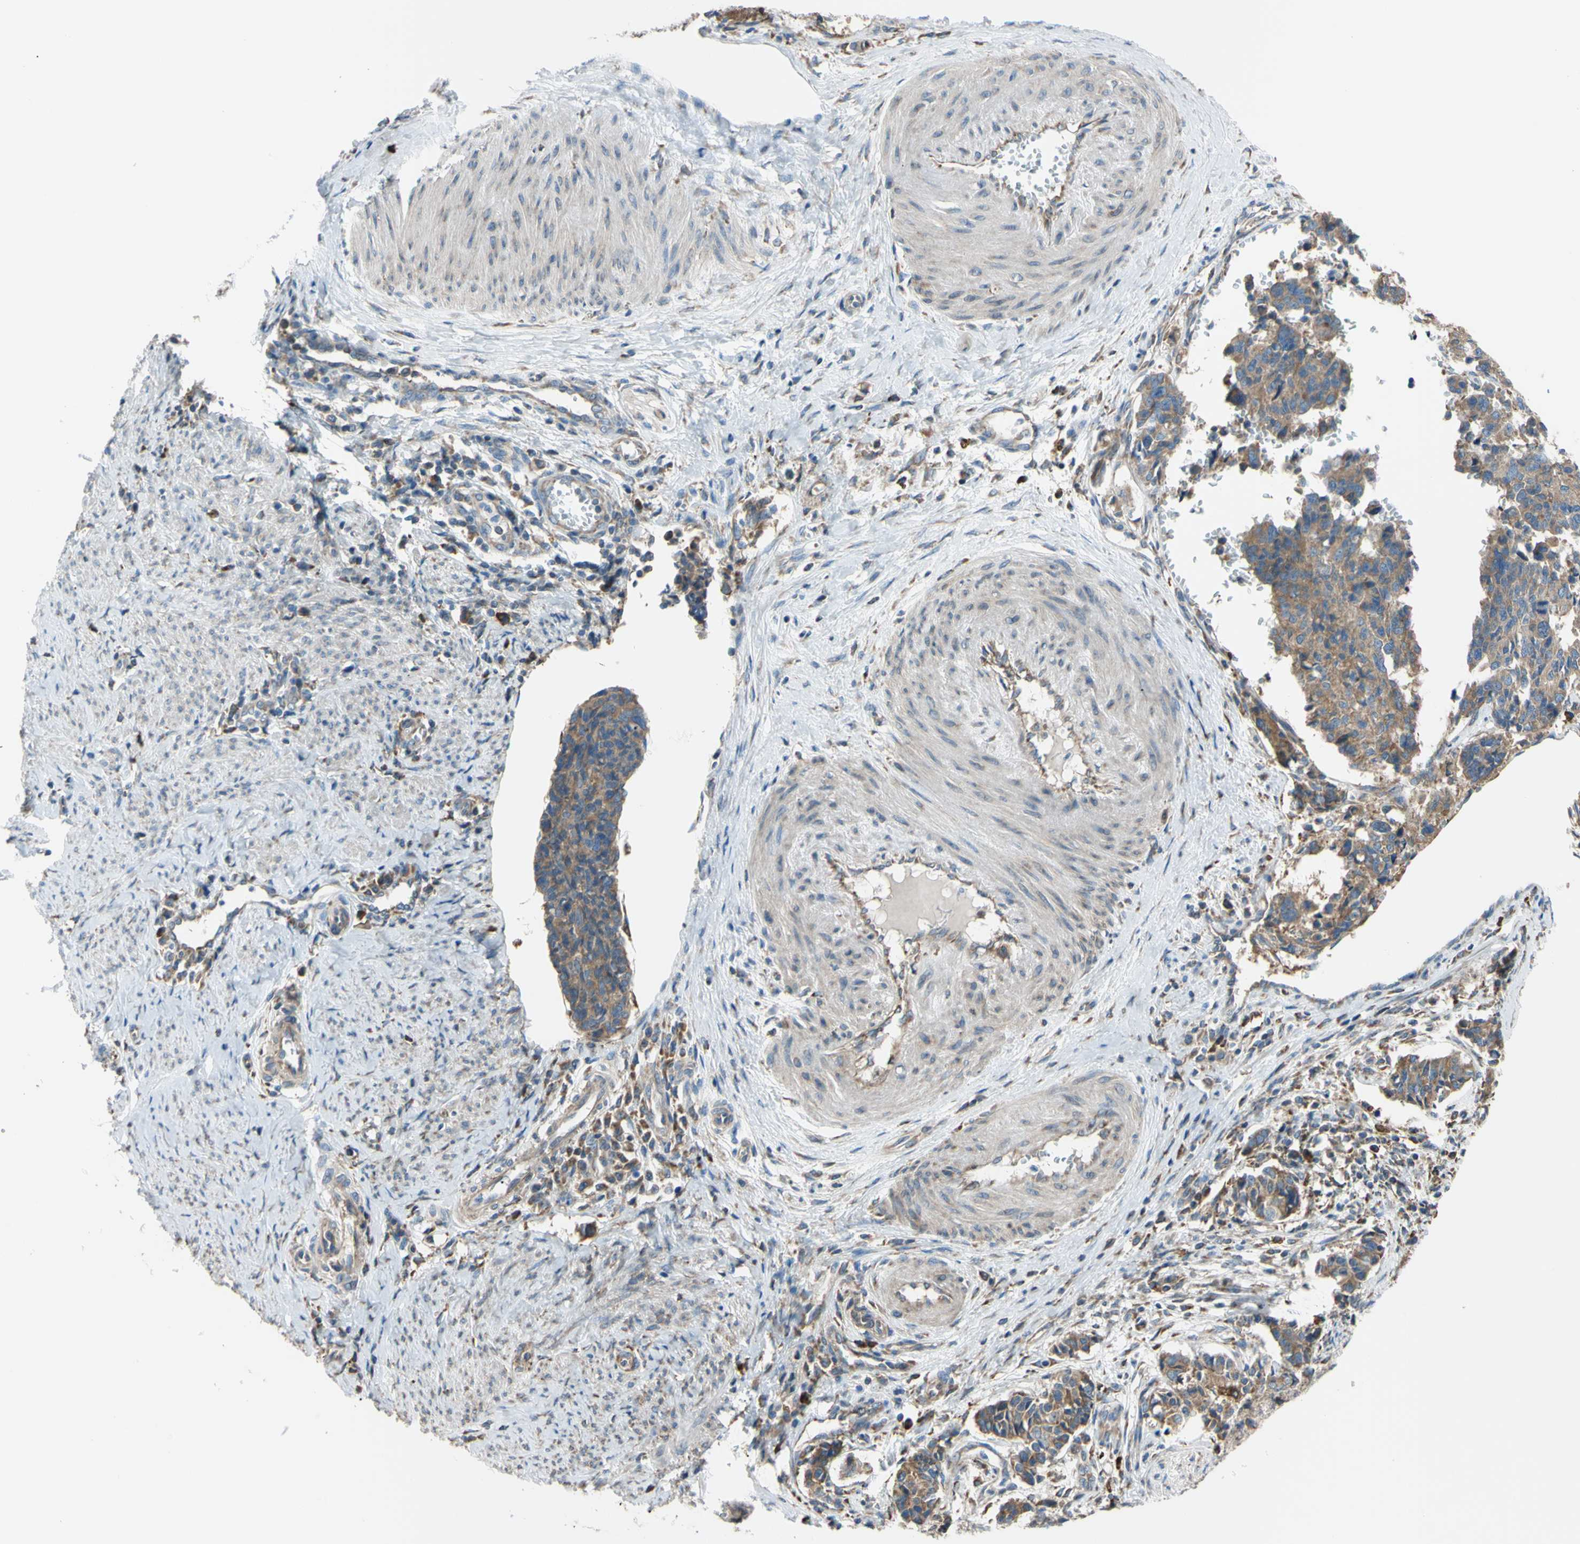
{"staining": {"intensity": "strong", "quantity": ">75%", "location": "cytoplasmic/membranous"}, "tissue": "cervical cancer", "cell_type": "Tumor cells", "image_type": "cancer", "snomed": [{"axis": "morphology", "description": "Normal tissue, NOS"}, {"axis": "morphology", "description": "Squamous cell carcinoma, NOS"}, {"axis": "topography", "description": "Cervix"}], "caption": "Cervical squamous cell carcinoma tissue displays strong cytoplasmic/membranous staining in approximately >75% of tumor cells, visualized by immunohistochemistry.", "gene": "BMF", "patient": {"sex": "female", "age": 35}}